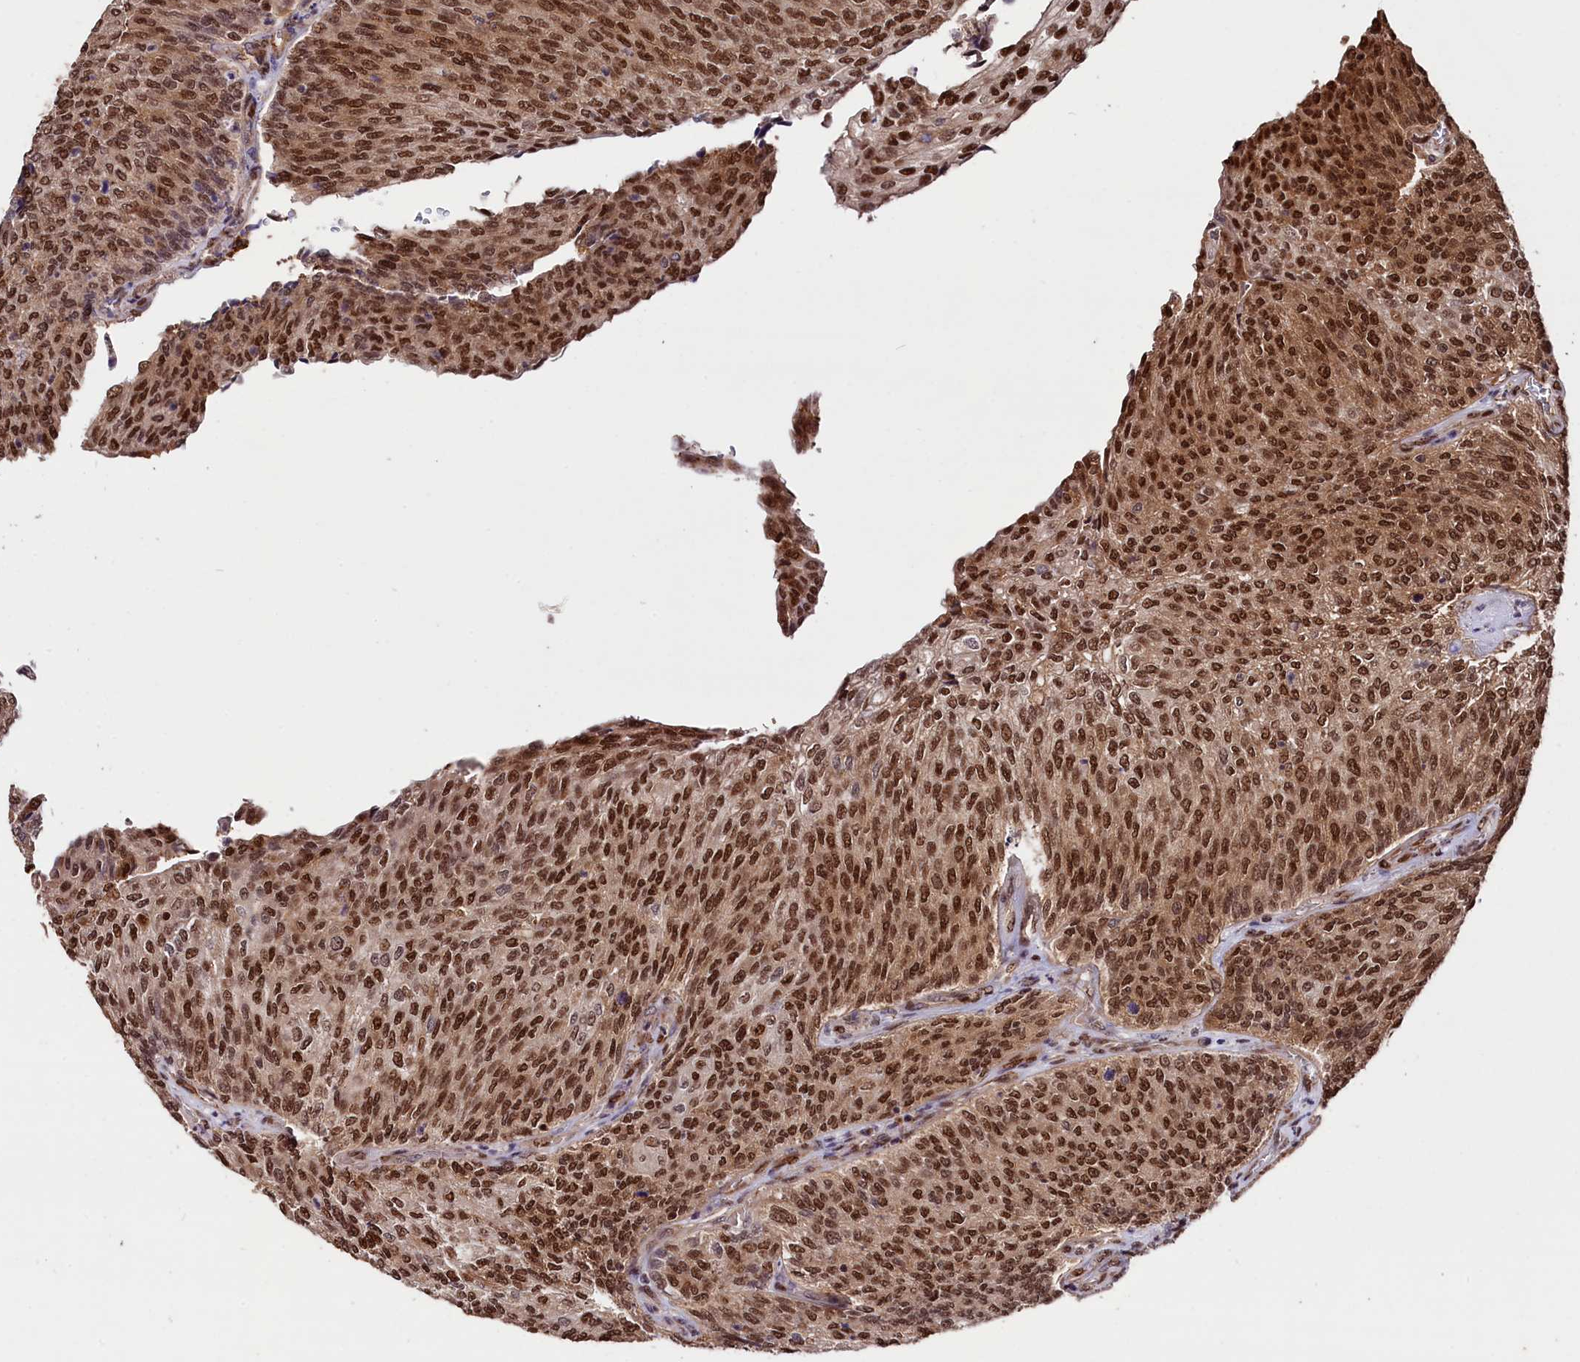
{"staining": {"intensity": "moderate", "quantity": ">75%", "location": "nuclear"}, "tissue": "urothelial cancer", "cell_type": "Tumor cells", "image_type": "cancer", "snomed": [{"axis": "morphology", "description": "Urothelial carcinoma, Low grade"}, {"axis": "topography", "description": "Urinary bladder"}], "caption": "Immunohistochemistry (IHC) of human low-grade urothelial carcinoma exhibits medium levels of moderate nuclear expression in approximately >75% of tumor cells. The protein of interest is stained brown, and the nuclei are stained in blue (DAB (3,3'-diaminobenzidine) IHC with brightfield microscopy, high magnification).", "gene": "ADRM1", "patient": {"sex": "female", "age": 79}}